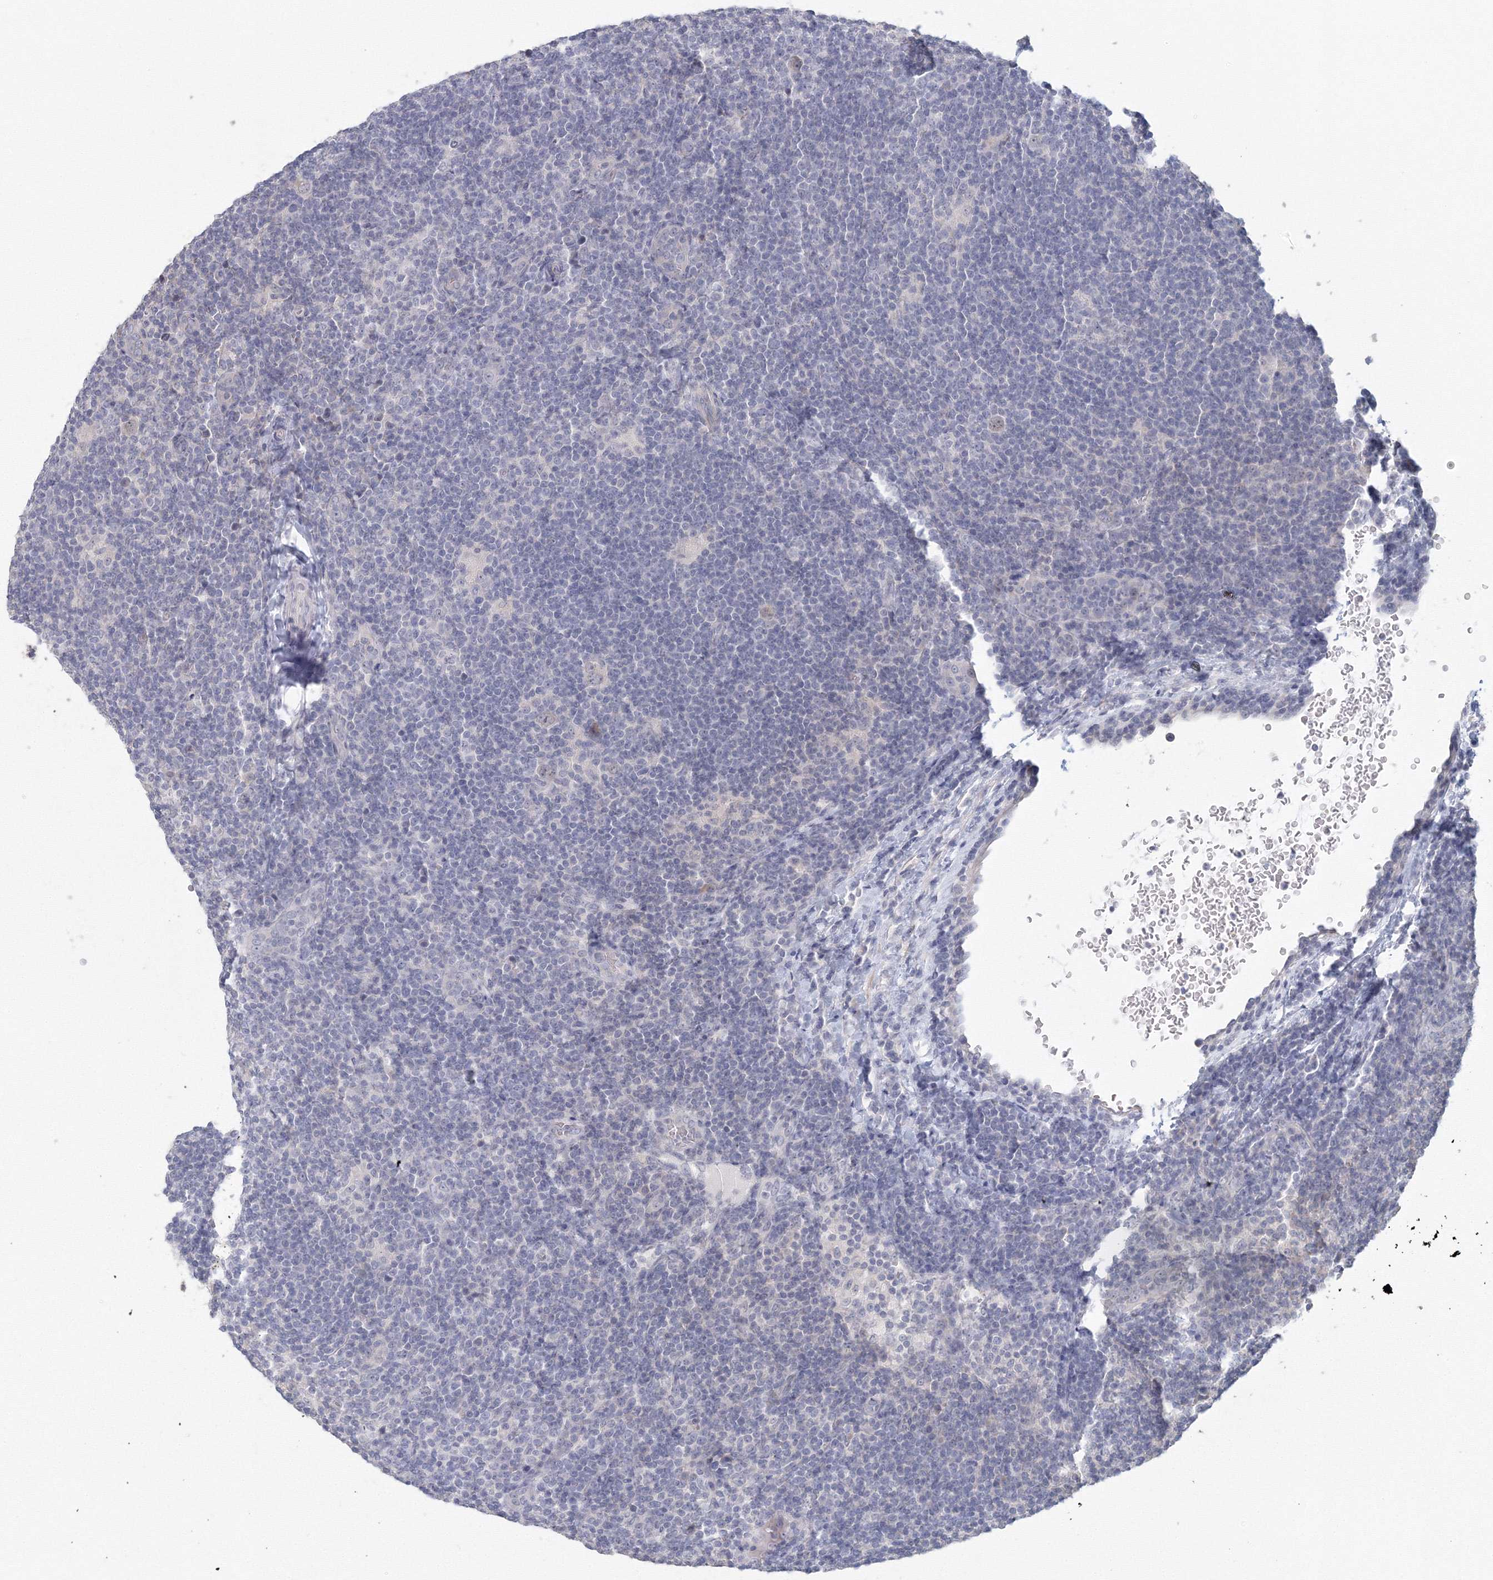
{"staining": {"intensity": "negative", "quantity": "none", "location": "none"}, "tissue": "lymphoma", "cell_type": "Tumor cells", "image_type": "cancer", "snomed": [{"axis": "morphology", "description": "Hodgkin's disease, NOS"}, {"axis": "topography", "description": "Lymph node"}], "caption": "Immunohistochemistry (IHC) micrograph of neoplastic tissue: lymphoma stained with DAB (3,3'-diaminobenzidine) demonstrates no significant protein positivity in tumor cells.", "gene": "TACC2", "patient": {"sex": "female", "age": 57}}